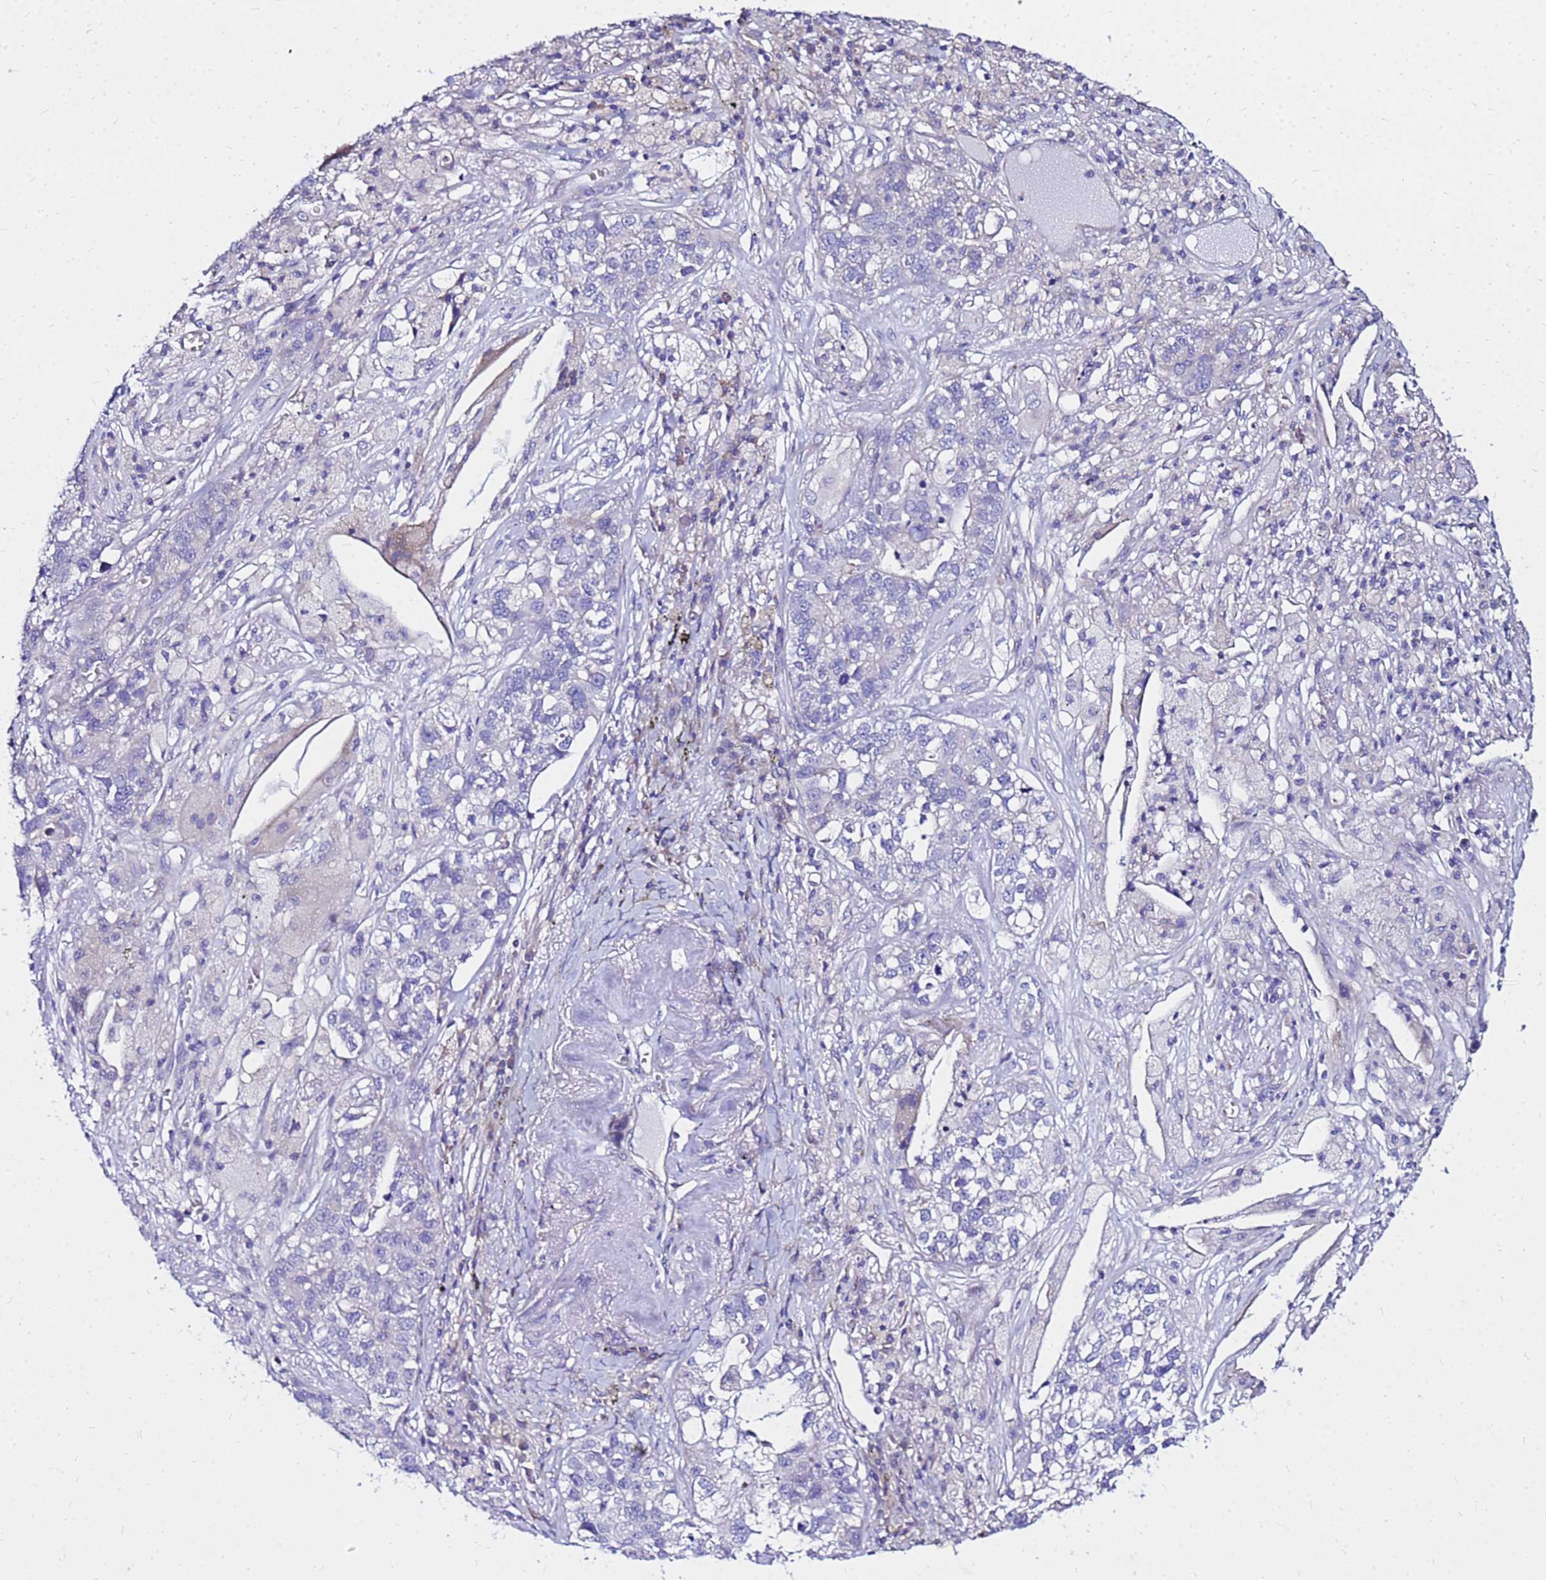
{"staining": {"intensity": "negative", "quantity": "none", "location": "none"}, "tissue": "lung cancer", "cell_type": "Tumor cells", "image_type": "cancer", "snomed": [{"axis": "morphology", "description": "Adenocarcinoma, NOS"}, {"axis": "topography", "description": "Lung"}], "caption": "Immunohistochemistry of human lung cancer exhibits no expression in tumor cells.", "gene": "HERC5", "patient": {"sex": "male", "age": 49}}